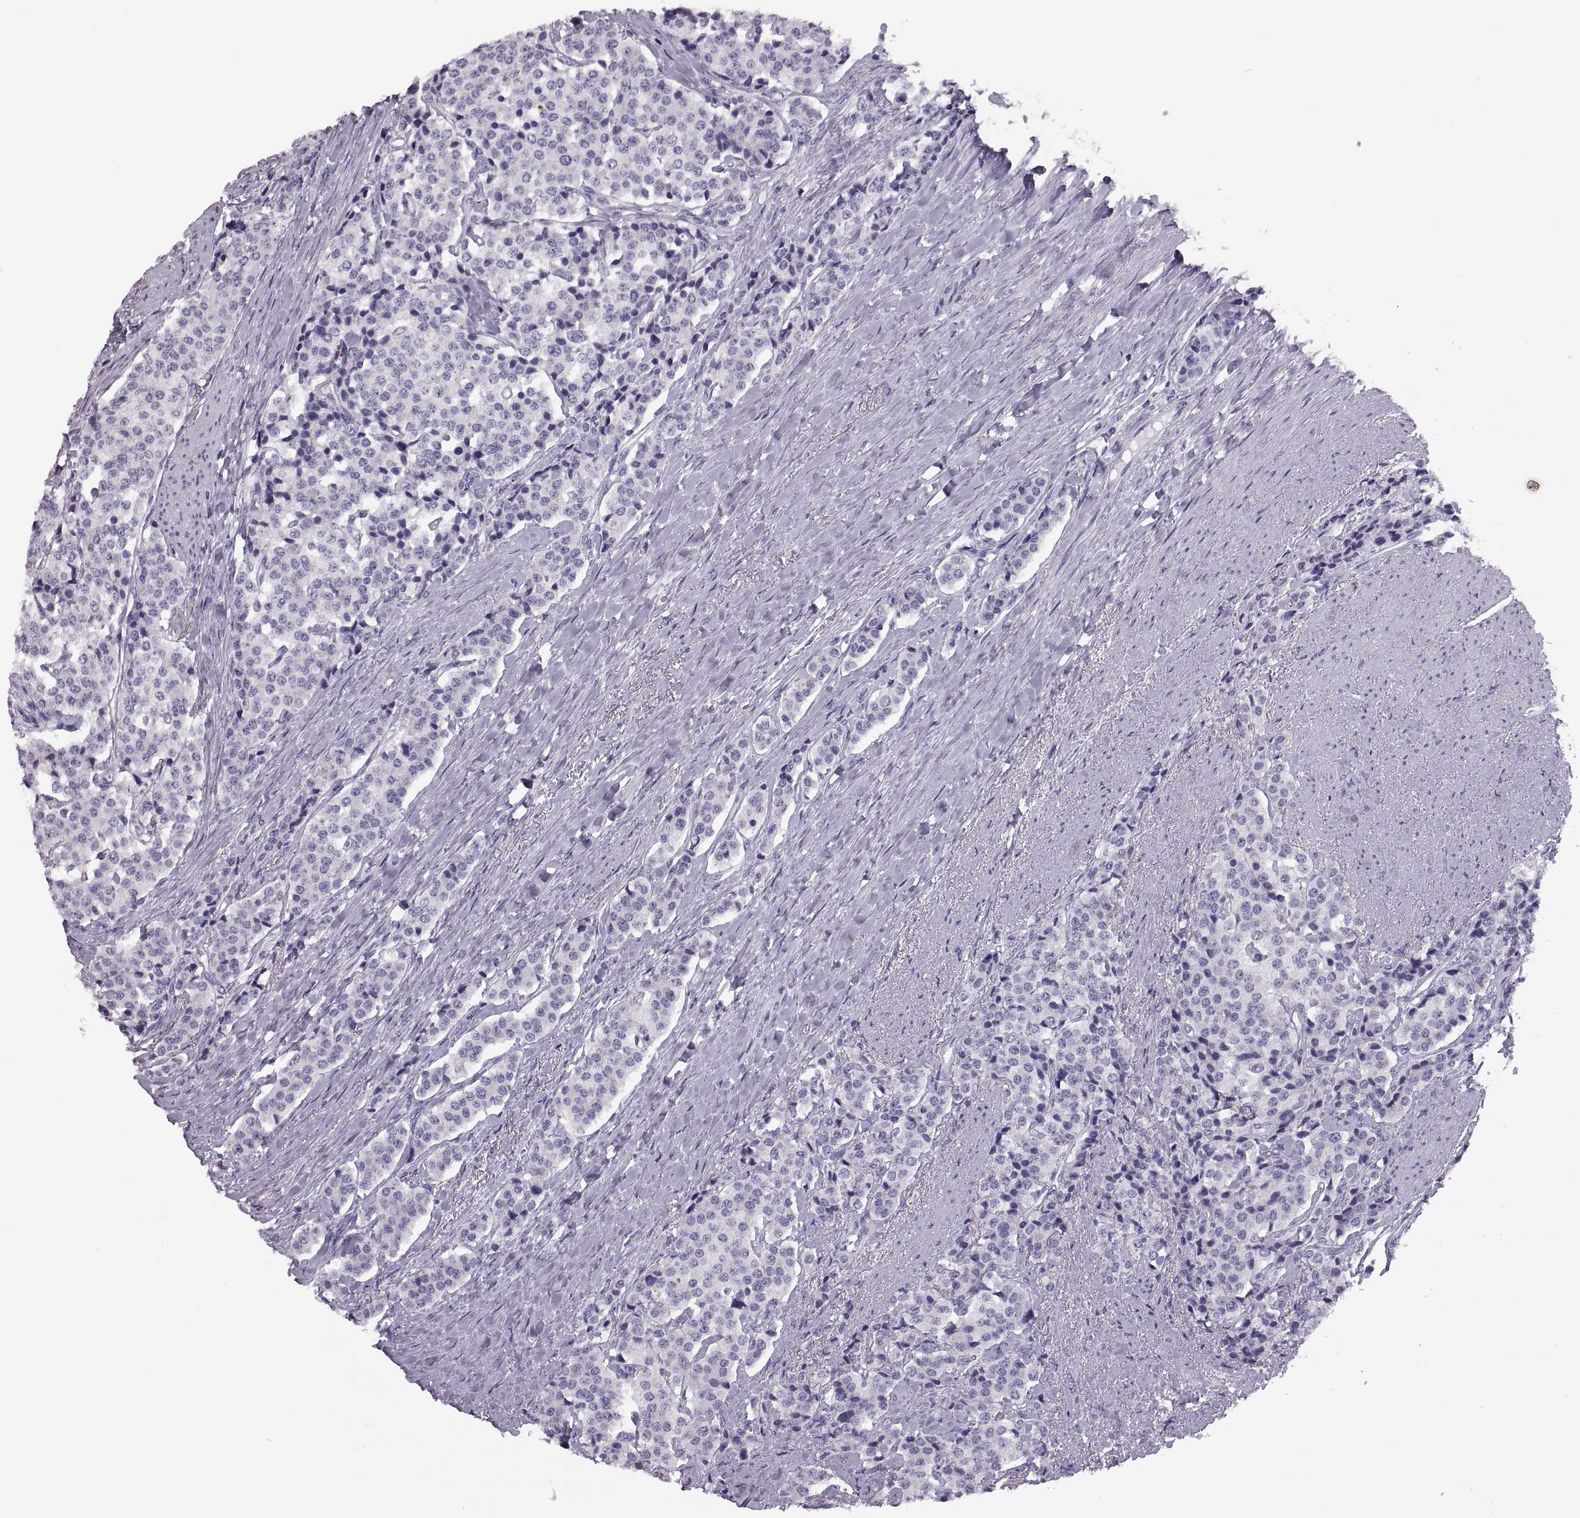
{"staining": {"intensity": "negative", "quantity": "none", "location": "none"}, "tissue": "carcinoid", "cell_type": "Tumor cells", "image_type": "cancer", "snomed": [{"axis": "morphology", "description": "Carcinoid, malignant, NOS"}, {"axis": "topography", "description": "Small intestine"}], "caption": "An image of malignant carcinoid stained for a protein exhibits no brown staining in tumor cells. The staining was performed using DAB to visualize the protein expression in brown, while the nuclei were stained in blue with hematoxylin (Magnification: 20x).", "gene": "QRICH2", "patient": {"sex": "female", "age": 58}}